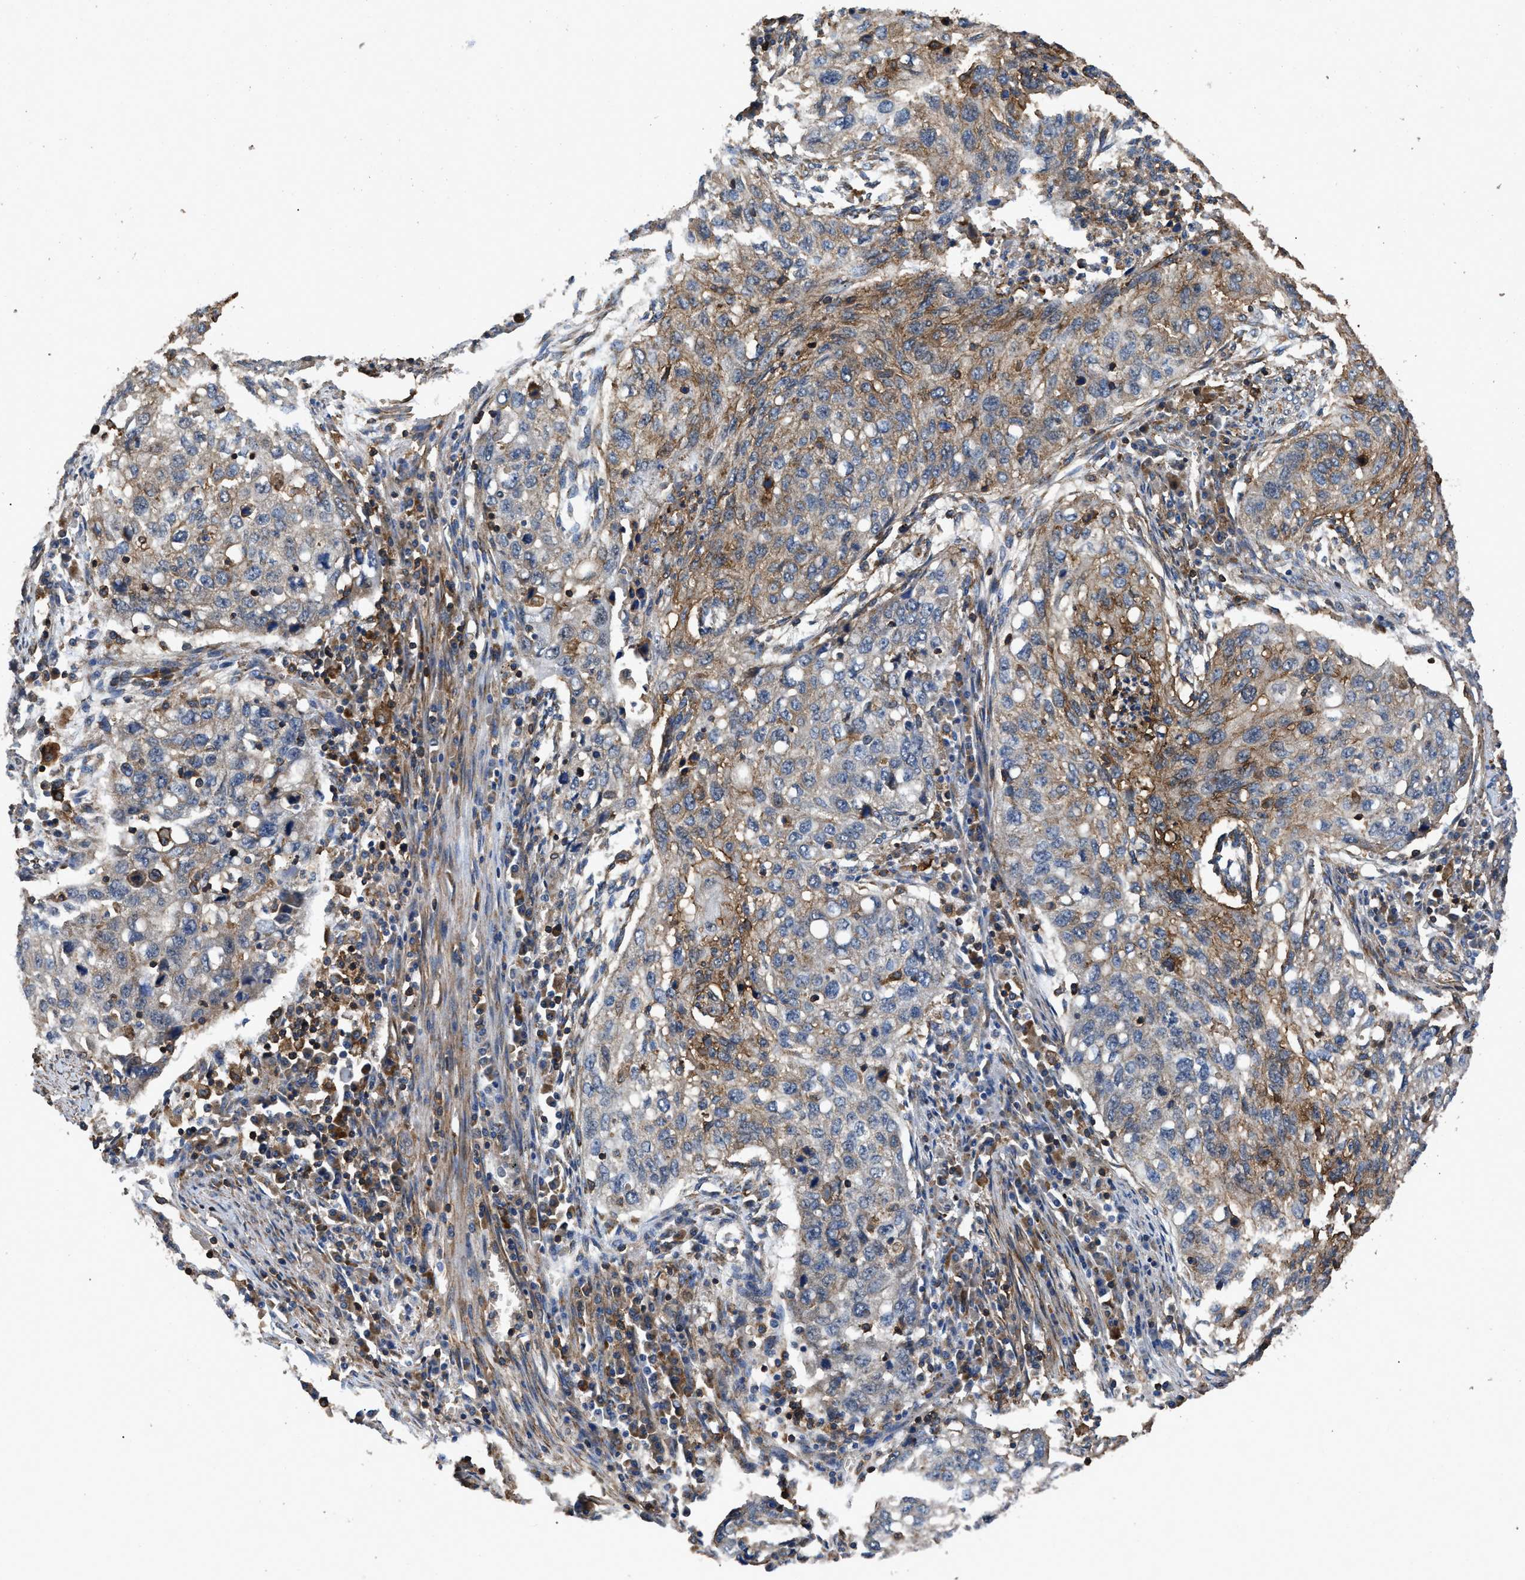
{"staining": {"intensity": "weak", "quantity": "<25%", "location": "cytoplasmic/membranous"}, "tissue": "lung cancer", "cell_type": "Tumor cells", "image_type": "cancer", "snomed": [{"axis": "morphology", "description": "Squamous cell carcinoma, NOS"}, {"axis": "topography", "description": "Lung"}], "caption": "High power microscopy image of an immunohistochemistry (IHC) micrograph of lung squamous cell carcinoma, revealing no significant expression in tumor cells. (DAB IHC visualized using brightfield microscopy, high magnification).", "gene": "LINGO2", "patient": {"sex": "female", "age": 63}}